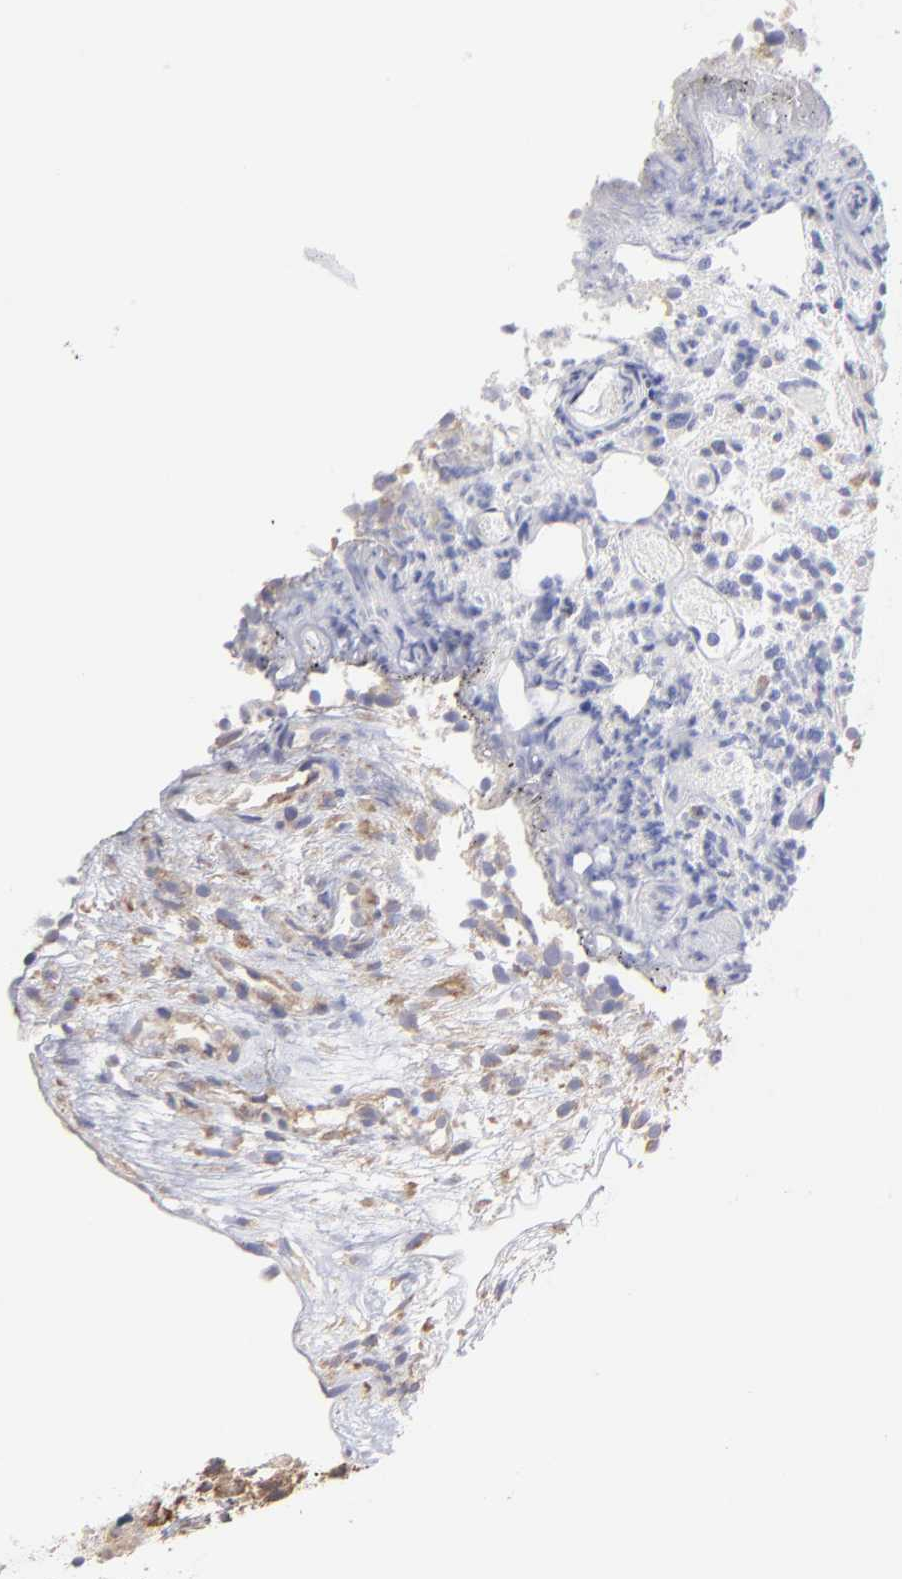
{"staining": {"intensity": "negative", "quantity": "none", "location": "none"}, "tissue": "urothelial cancer", "cell_type": "Tumor cells", "image_type": "cancer", "snomed": [{"axis": "morphology", "description": "Urothelial carcinoma, Low grade"}, {"axis": "topography", "description": "Urinary bladder"}], "caption": "Protein analysis of urothelial carcinoma (low-grade) reveals no significant expression in tumor cells. The staining was performed using DAB to visualize the protein expression in brown, while the nuclei were stained in blue with hematoxylin (Magnification: 20x).", "gene": "RPLP0", "patient": {"sex": "male", "age": 85}}